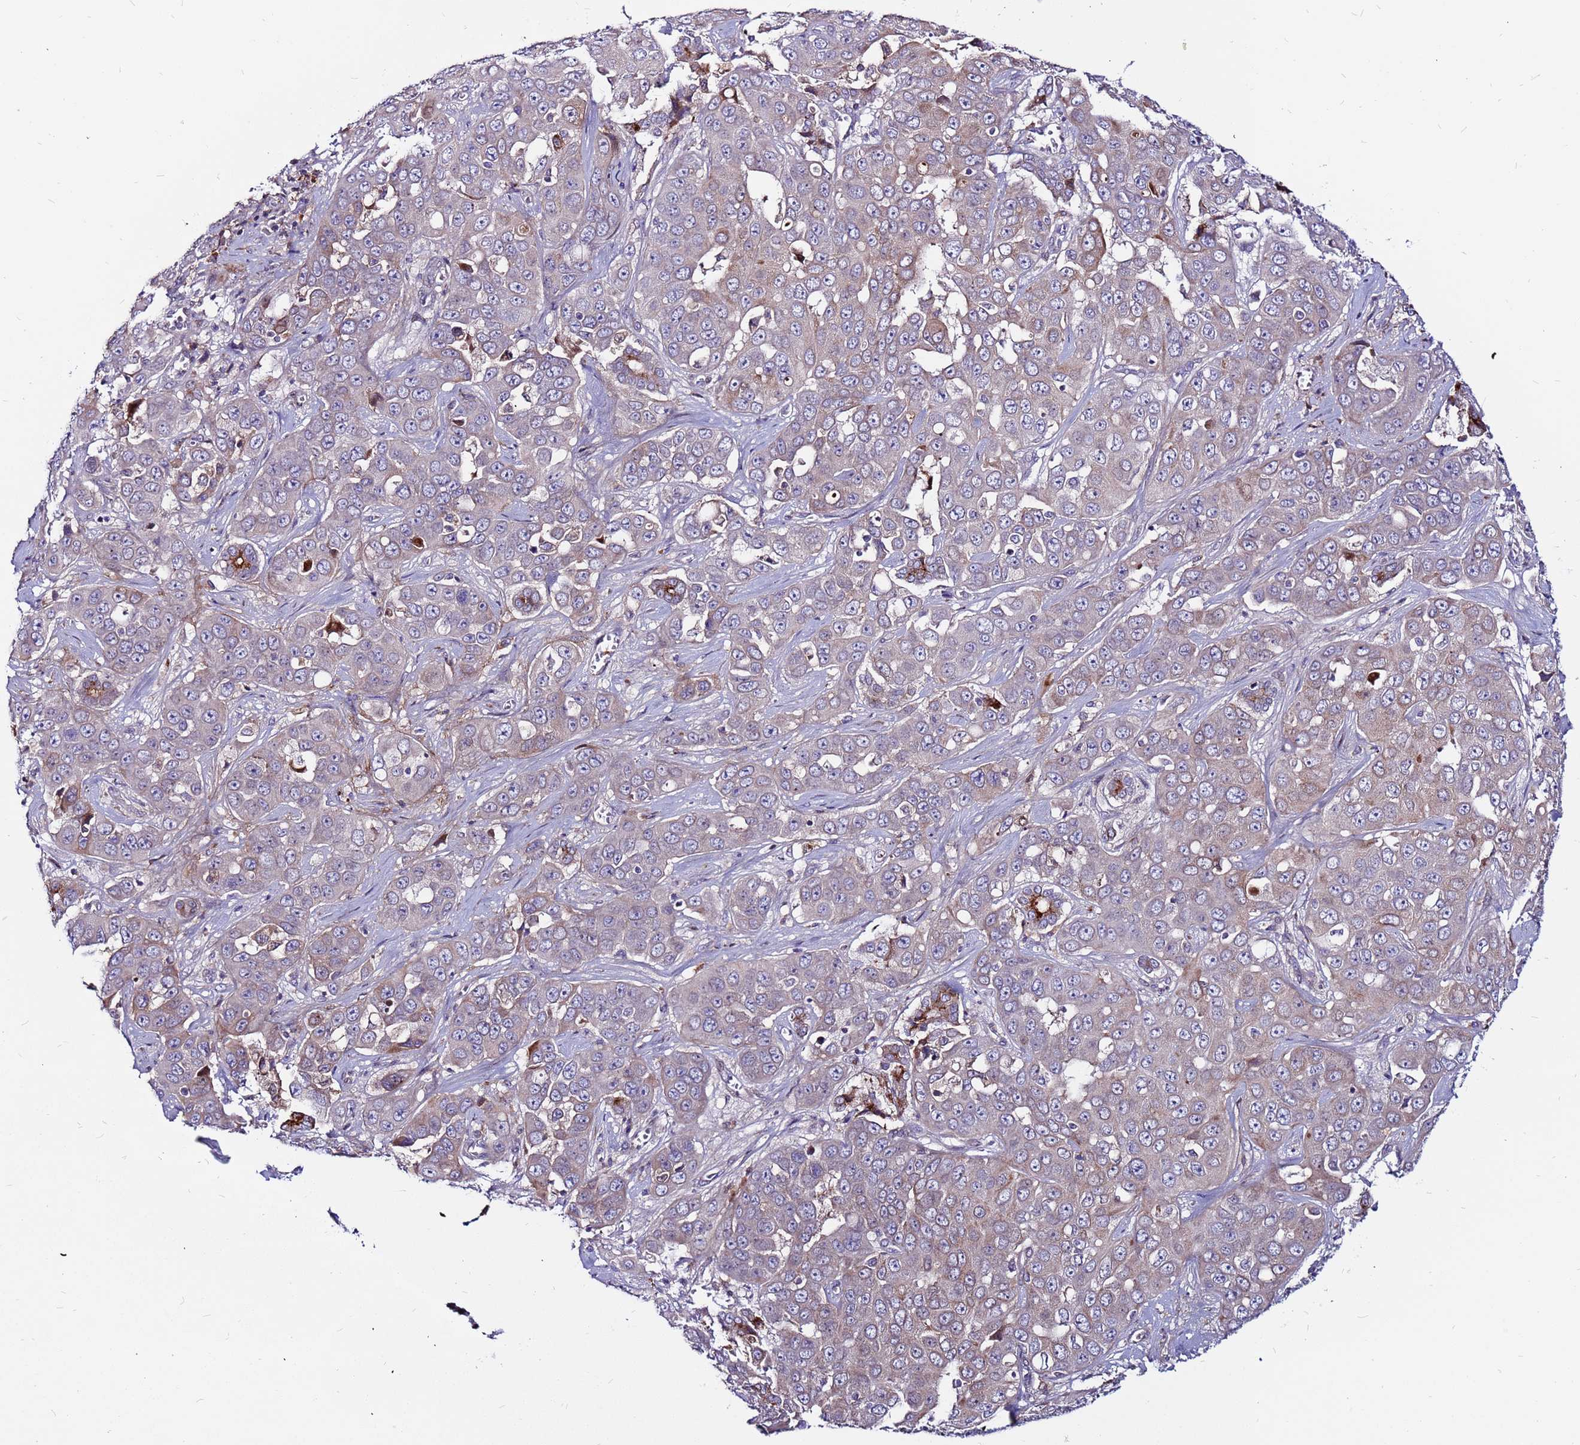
{"staining": {"intensity": "moderate", "quantity": "<25%", "location": "cytoplasmic/membranous"}, "tissue": "liver cancer", "cell_type": "Tumor cells", "image_type": "cancer", "snomed": [{"axis": "morphology", "description": "Cholangiocarcinoma"}, {"axis": "topography", "description": "Liver"}], "caption": "Immunohistochemistry (IHC) of human liver cancer reveals low levels of moderate cytoplasmic/membranous expression in about <25% of tumor cells.", "gene": "CCDC71", "patient": {"sex": "female", "age": 52}}